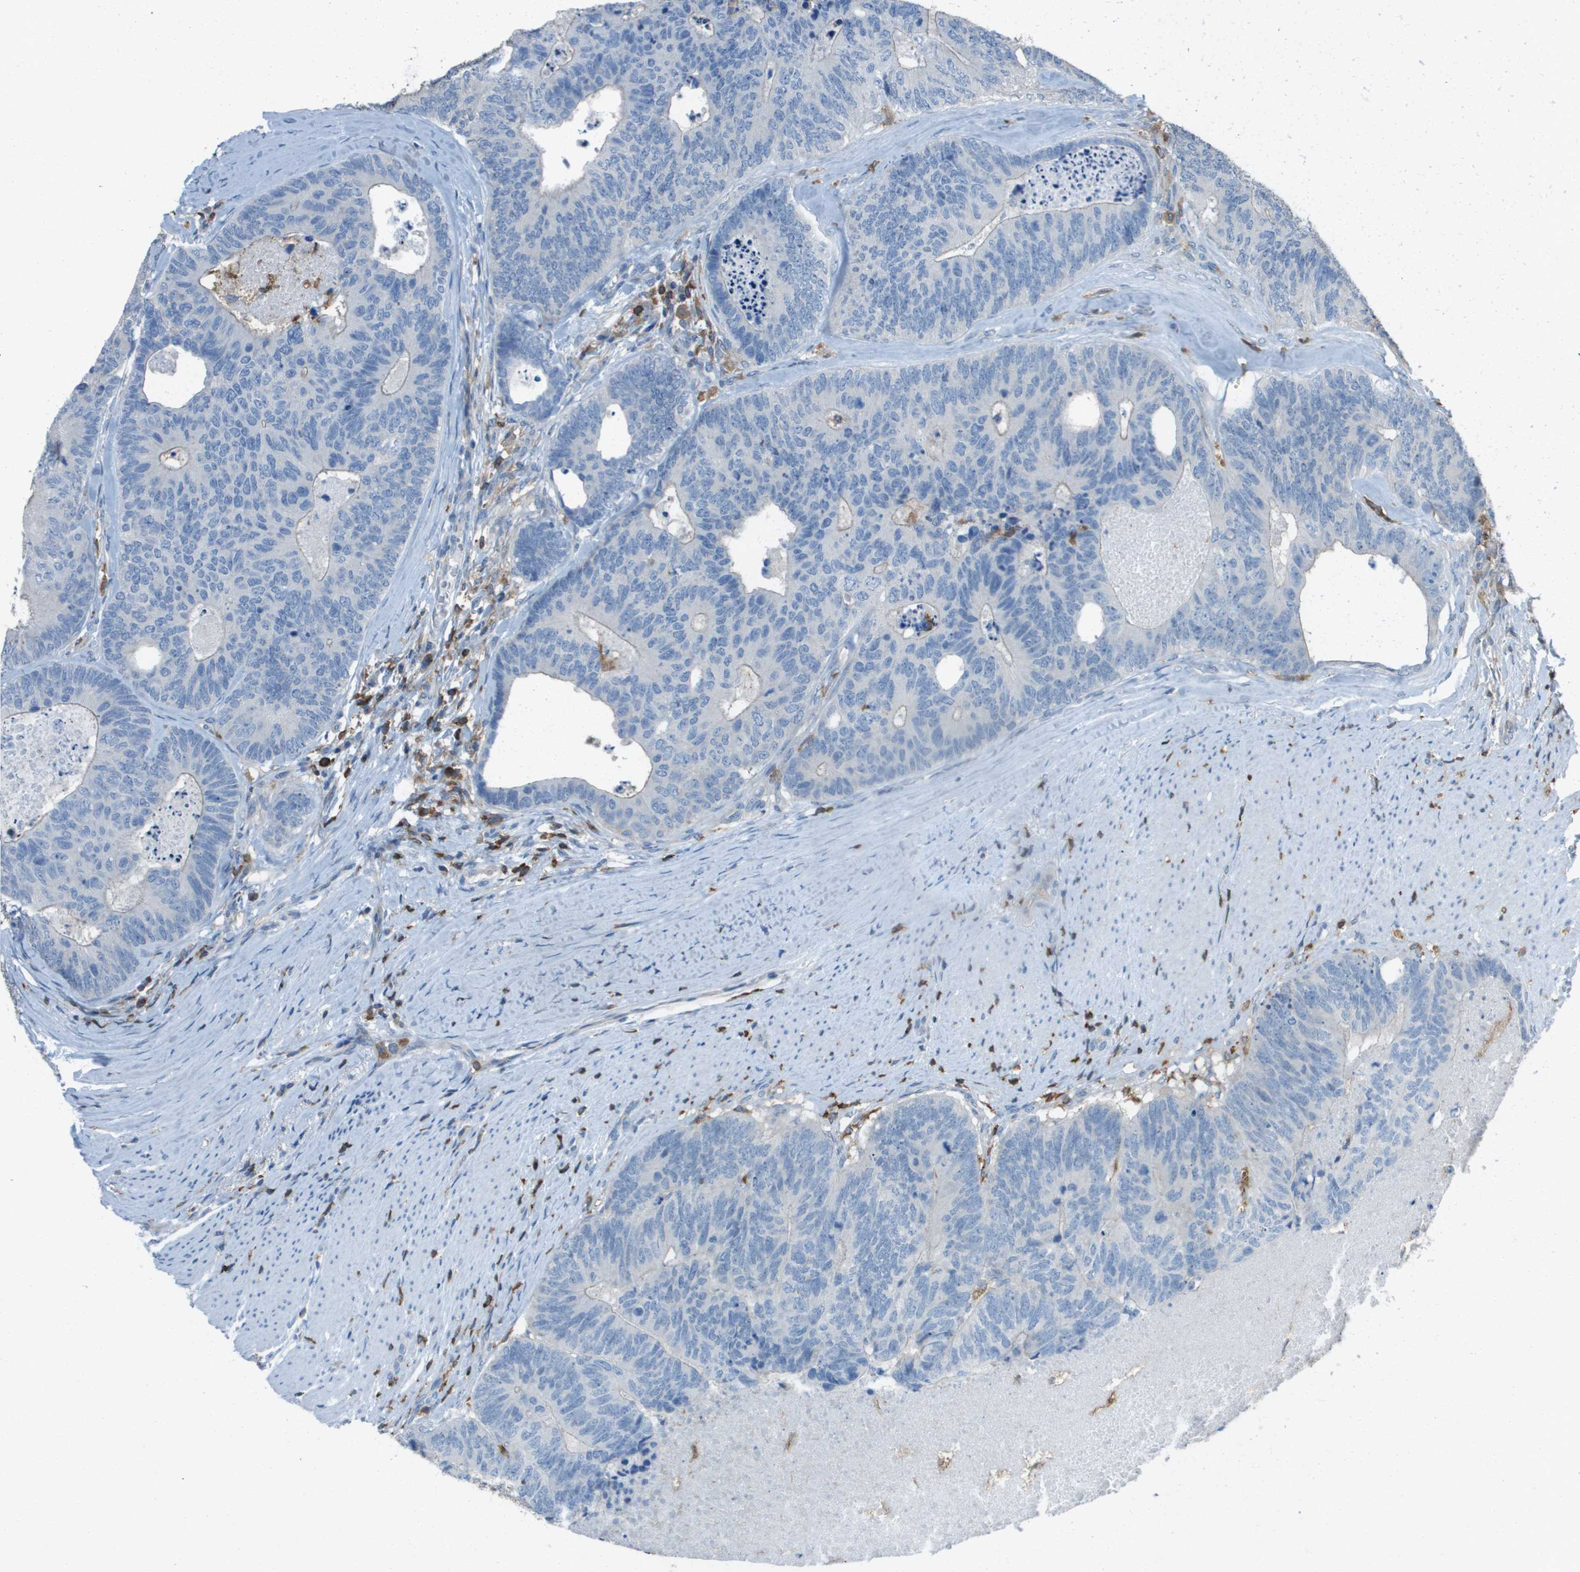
{"staining": {"intensity": "negative", "quantity": "none", "location": "none"}, "tissue": "colorectal cancer", "cell_type": "Tumor cells", "image_type": "cancer", "snomed": [{"axis": "morphology", "description": "Adenocarcinoma, NOS"}, {"axis": "topography", "description": "Colon"}], "caption": "The histopathology image demonstrates no staining of tumor cells in colorectal cancer.", "gene": "APBB1IP", "patient": {"sex": "female", "age": 67}}